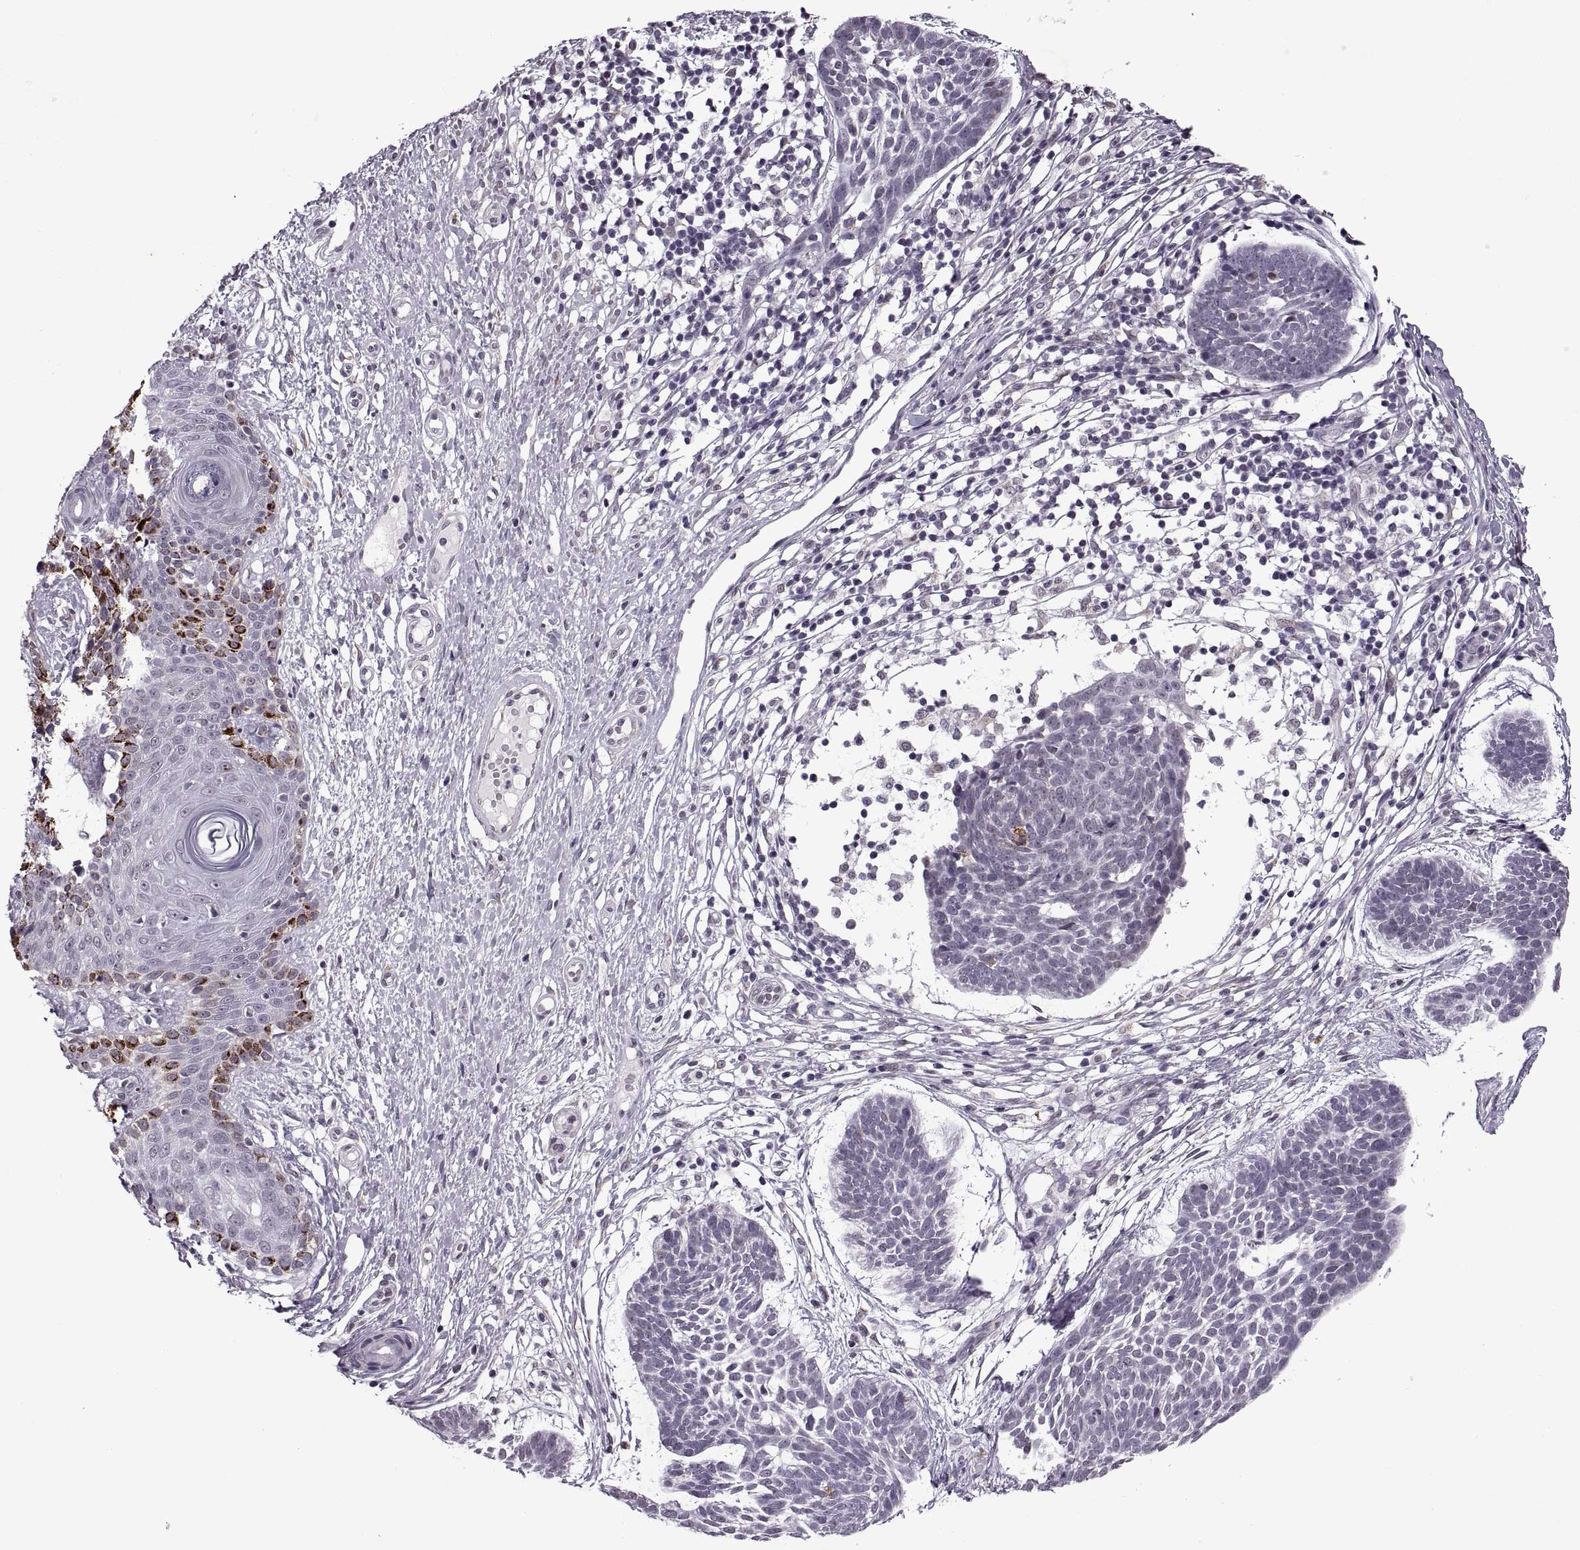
{"staining": {"intensity": "negative", "quantity": "none", "location": "none"}, "tissue": "skin cancer", "cell_type": "Tumor cells", "image_type": "cancer", "snomed": [{"axis": "morphology", "description": "Basal cell carcinoma"}, {"axis": "topography", "description": "Skin"}], "caption": "This is an IHC image of human skin cancer. There is no staining in tumor cells.", "gene": "PRSS37", "patient": {"sex": "male", "age": 85}}